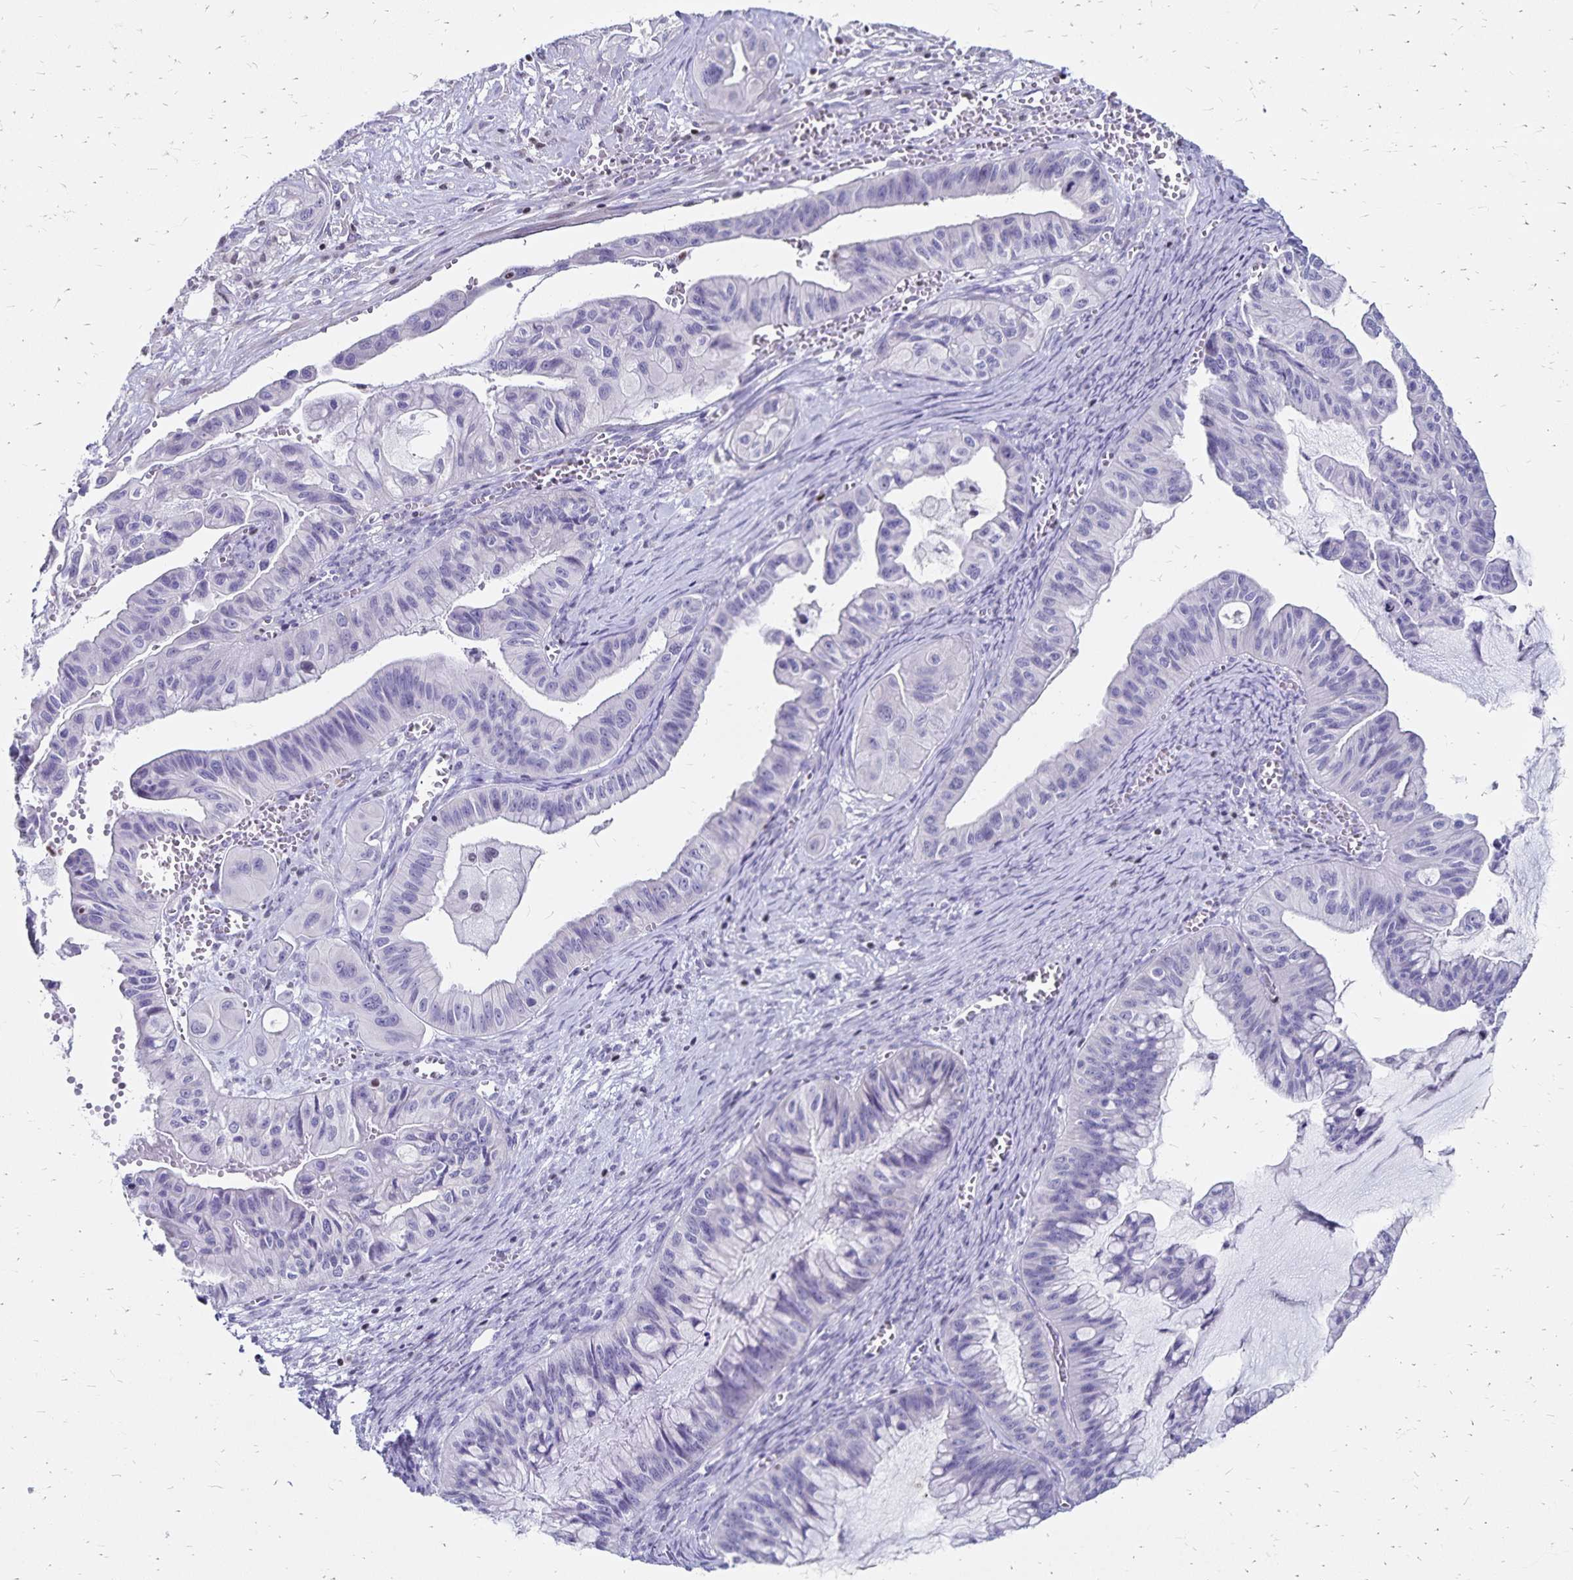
{"staining": {"intensity": "negative", "quantity": "none", "location": "none"}, "tissue": "ovarian cancer", "cell_type": "Tumor cells", "image_type": "cancer", "snomed": [{"axis": "morphology", "description": "Cystadenocarcinoma, mucinous, NOS"}, {"axis": "topography", "description": "Ovary"}], "caption": "Immunohistochemical staining of human ovarian mucinous cystadenocarcinoma exhibits no significant expression in tumor cells.", "gene": "IKZF1", "patient": {"sex": "female", "age": 72}}